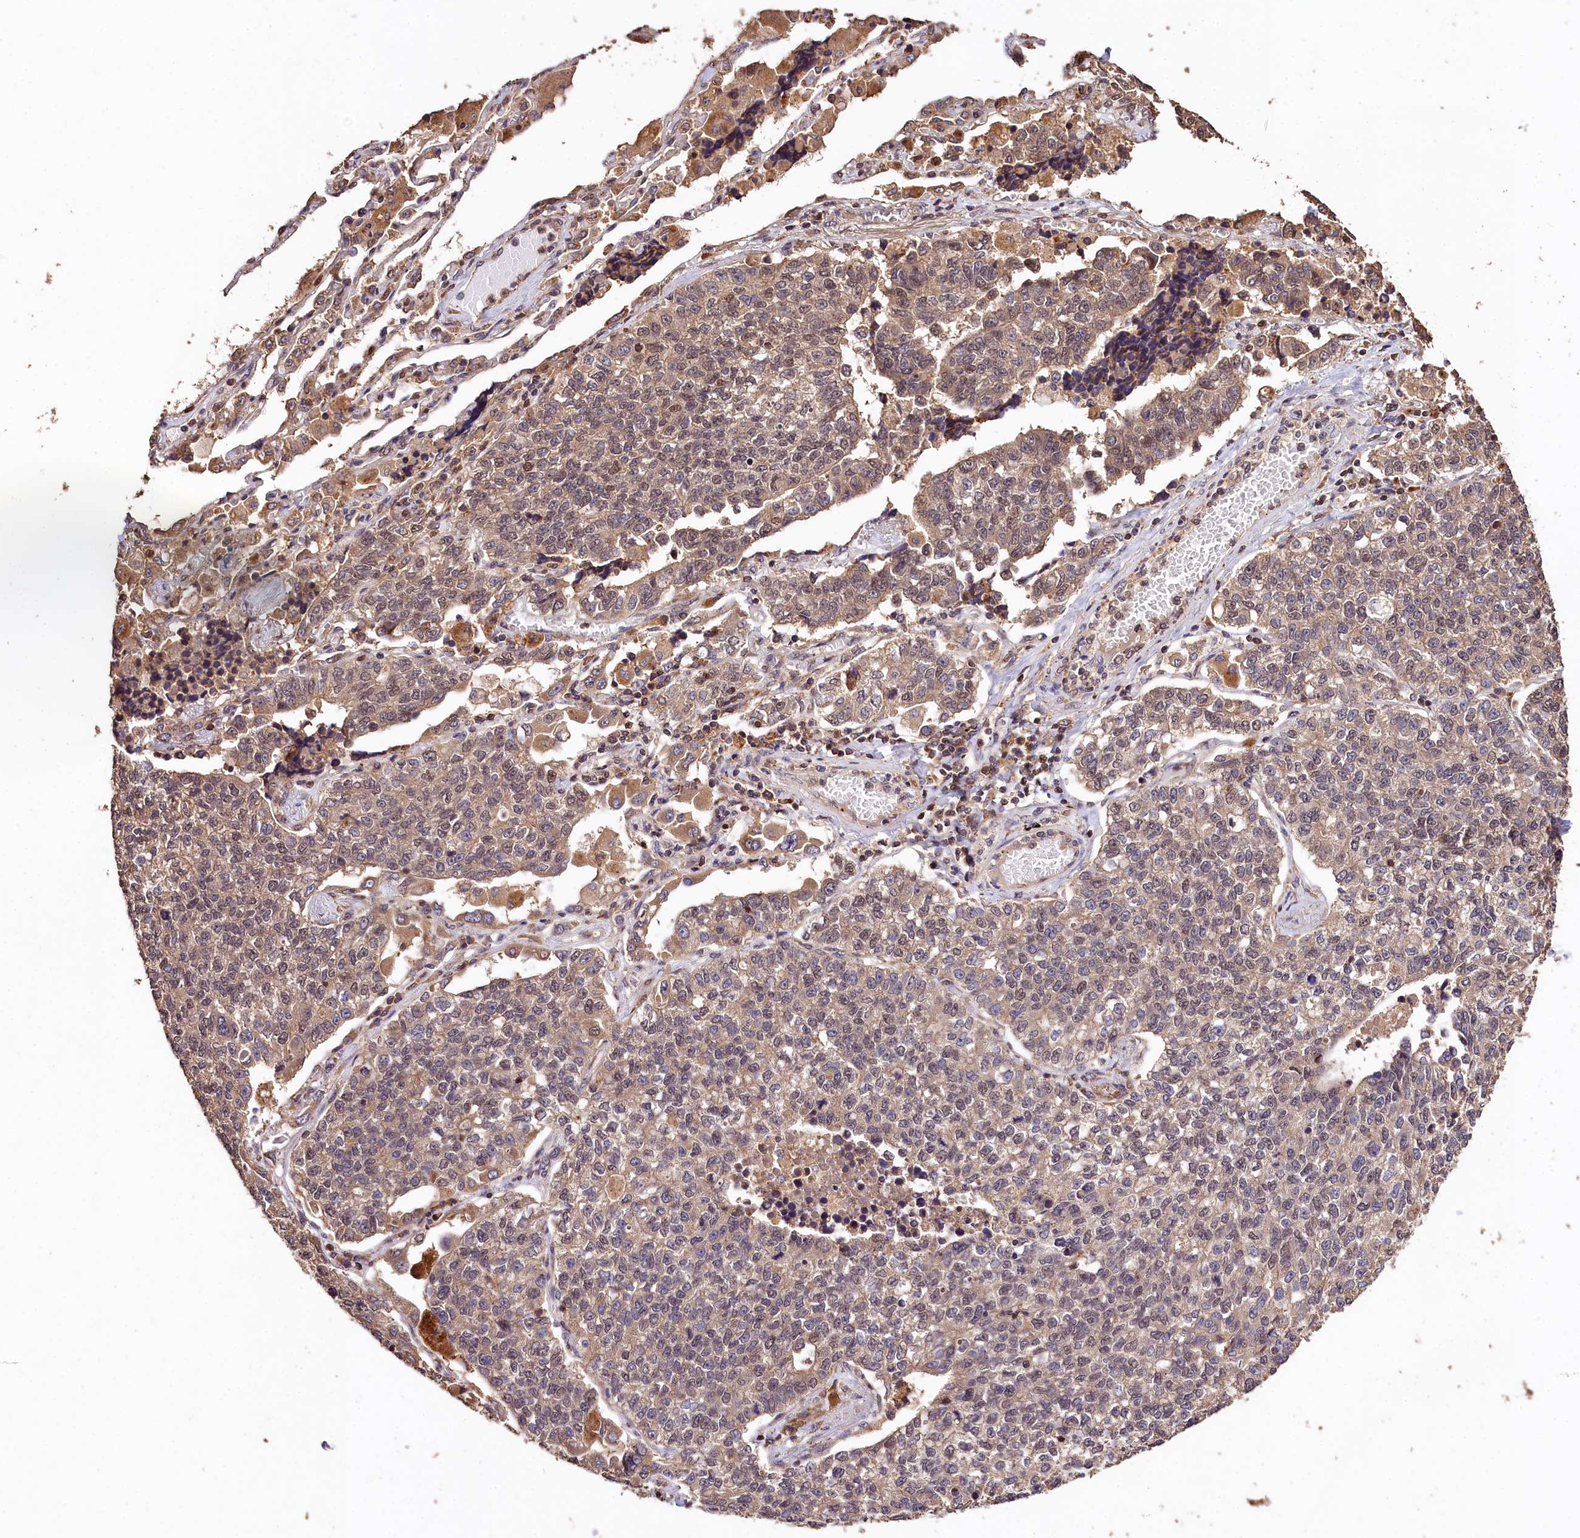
{"staining": {"intensity": "weak", "quantity": "<25%", "location": "cytoplasmic/membranous,nuclear"}, "tissue": "lung cancer", "cell_type": "Tumor cells", "image_type": "cancer", "snomed": [{"axis": "morphology", "description": "Adenocarcinoma, NOS"}, {"axis": "topography", "description": "Lung"}], "caption": "The photomicrograph exhibits no staining of tumor cells in lung cancer (adenocarcinoma). (Stains: DAB (3,3'-diaminobenzidine) immunohistochemistry (IHC) with hematoxylin counter stain, Microscopy: brightfield microscopy at high magnification).", "gene": "KPTN", "patient": {"sex": "male", "age": 49}}